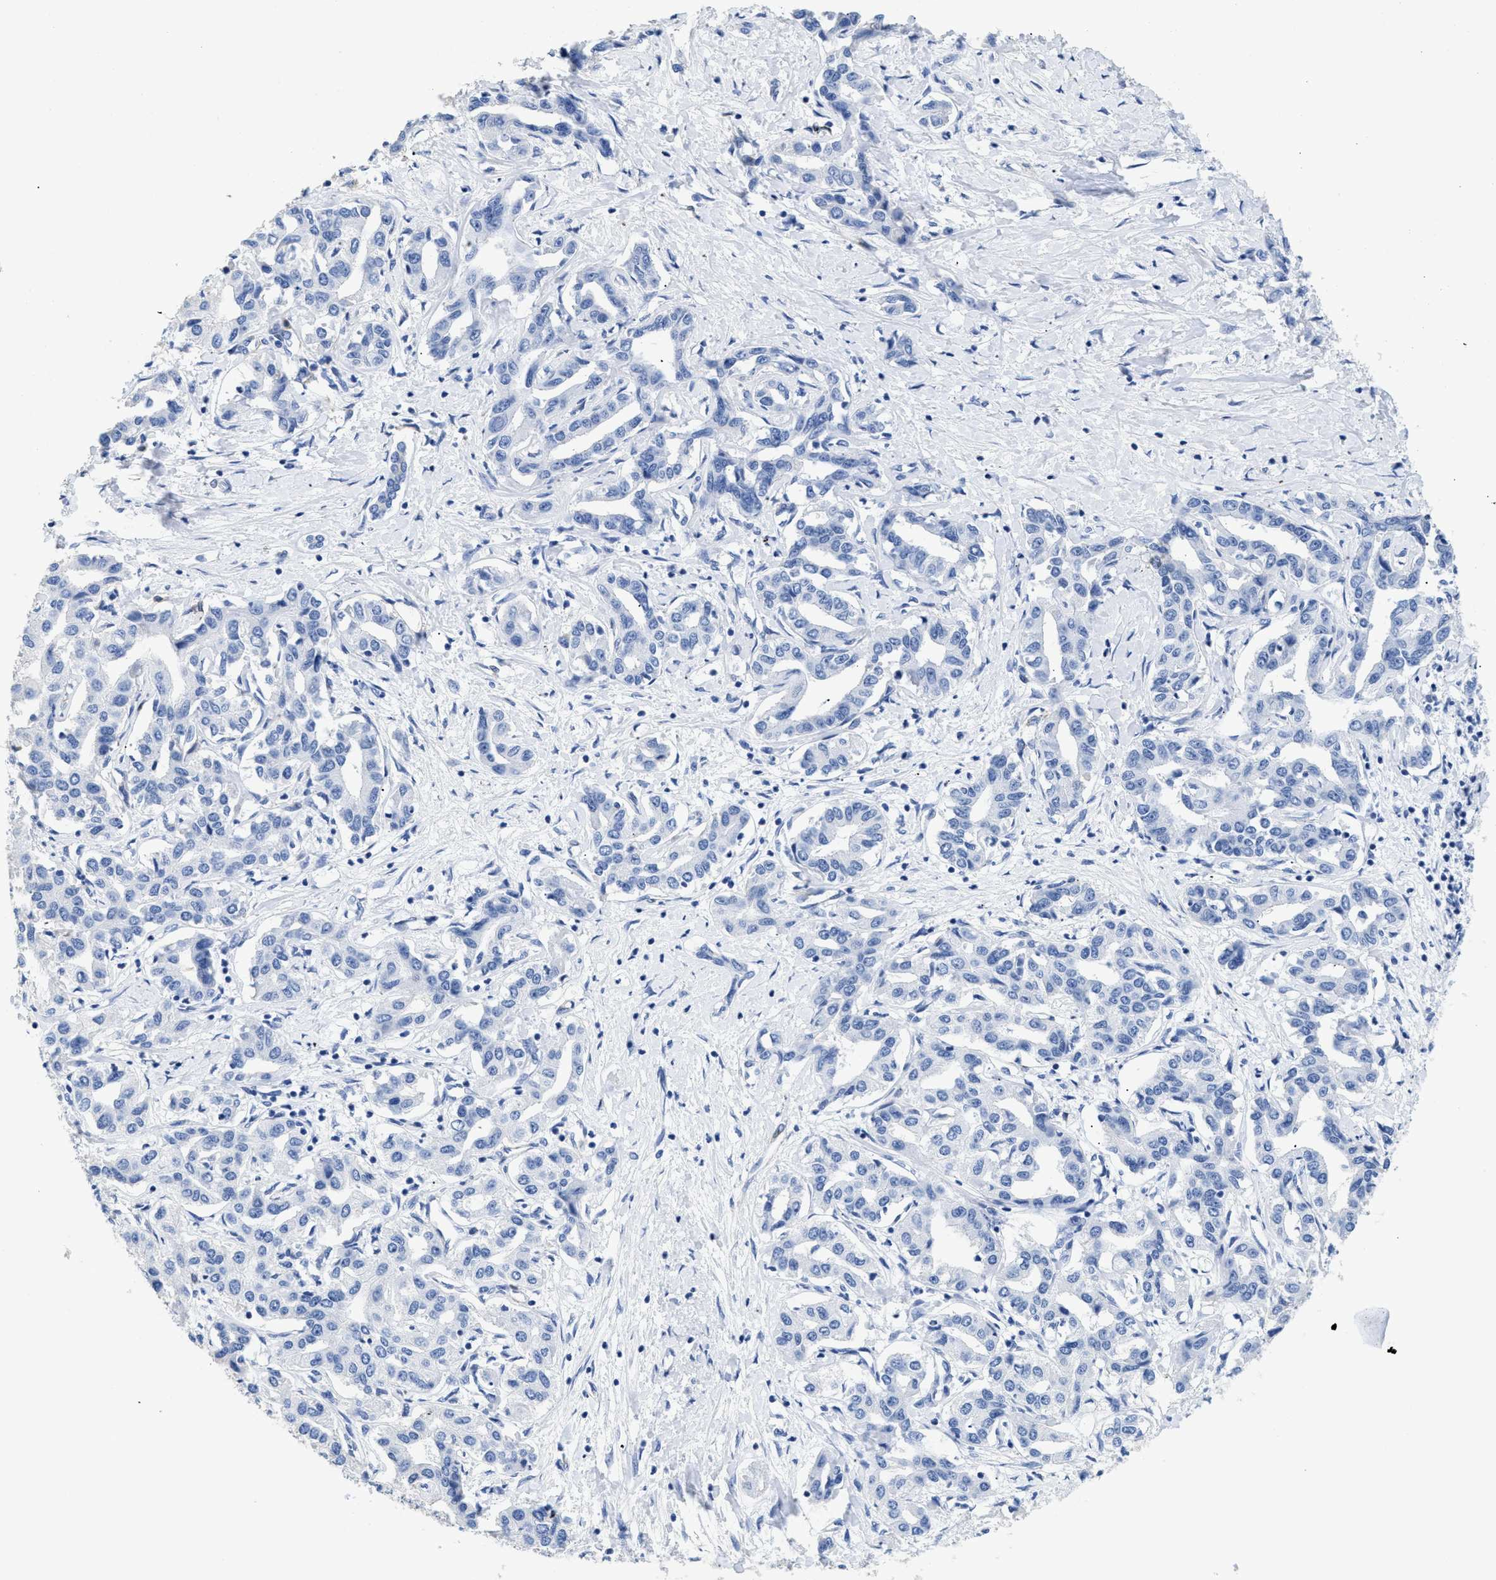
{"staining": {"intensity": "negative", "quantity": "none", "location": "none"}, "tissue": "liver cancer", "cell_type": "Tumor cells", "image_type": "cancer", "snomed": [{"axis": "morphology", "description": "Cholangiocarcinoma"}, {"axis": "topography", "description": "Liver"}], "caption": "Immunohistochemical staining of human liver cancer reveals no significant positivity in tumor cells.", "gene": "DLC1", "patient": {"sex": "male", "age": 59}}